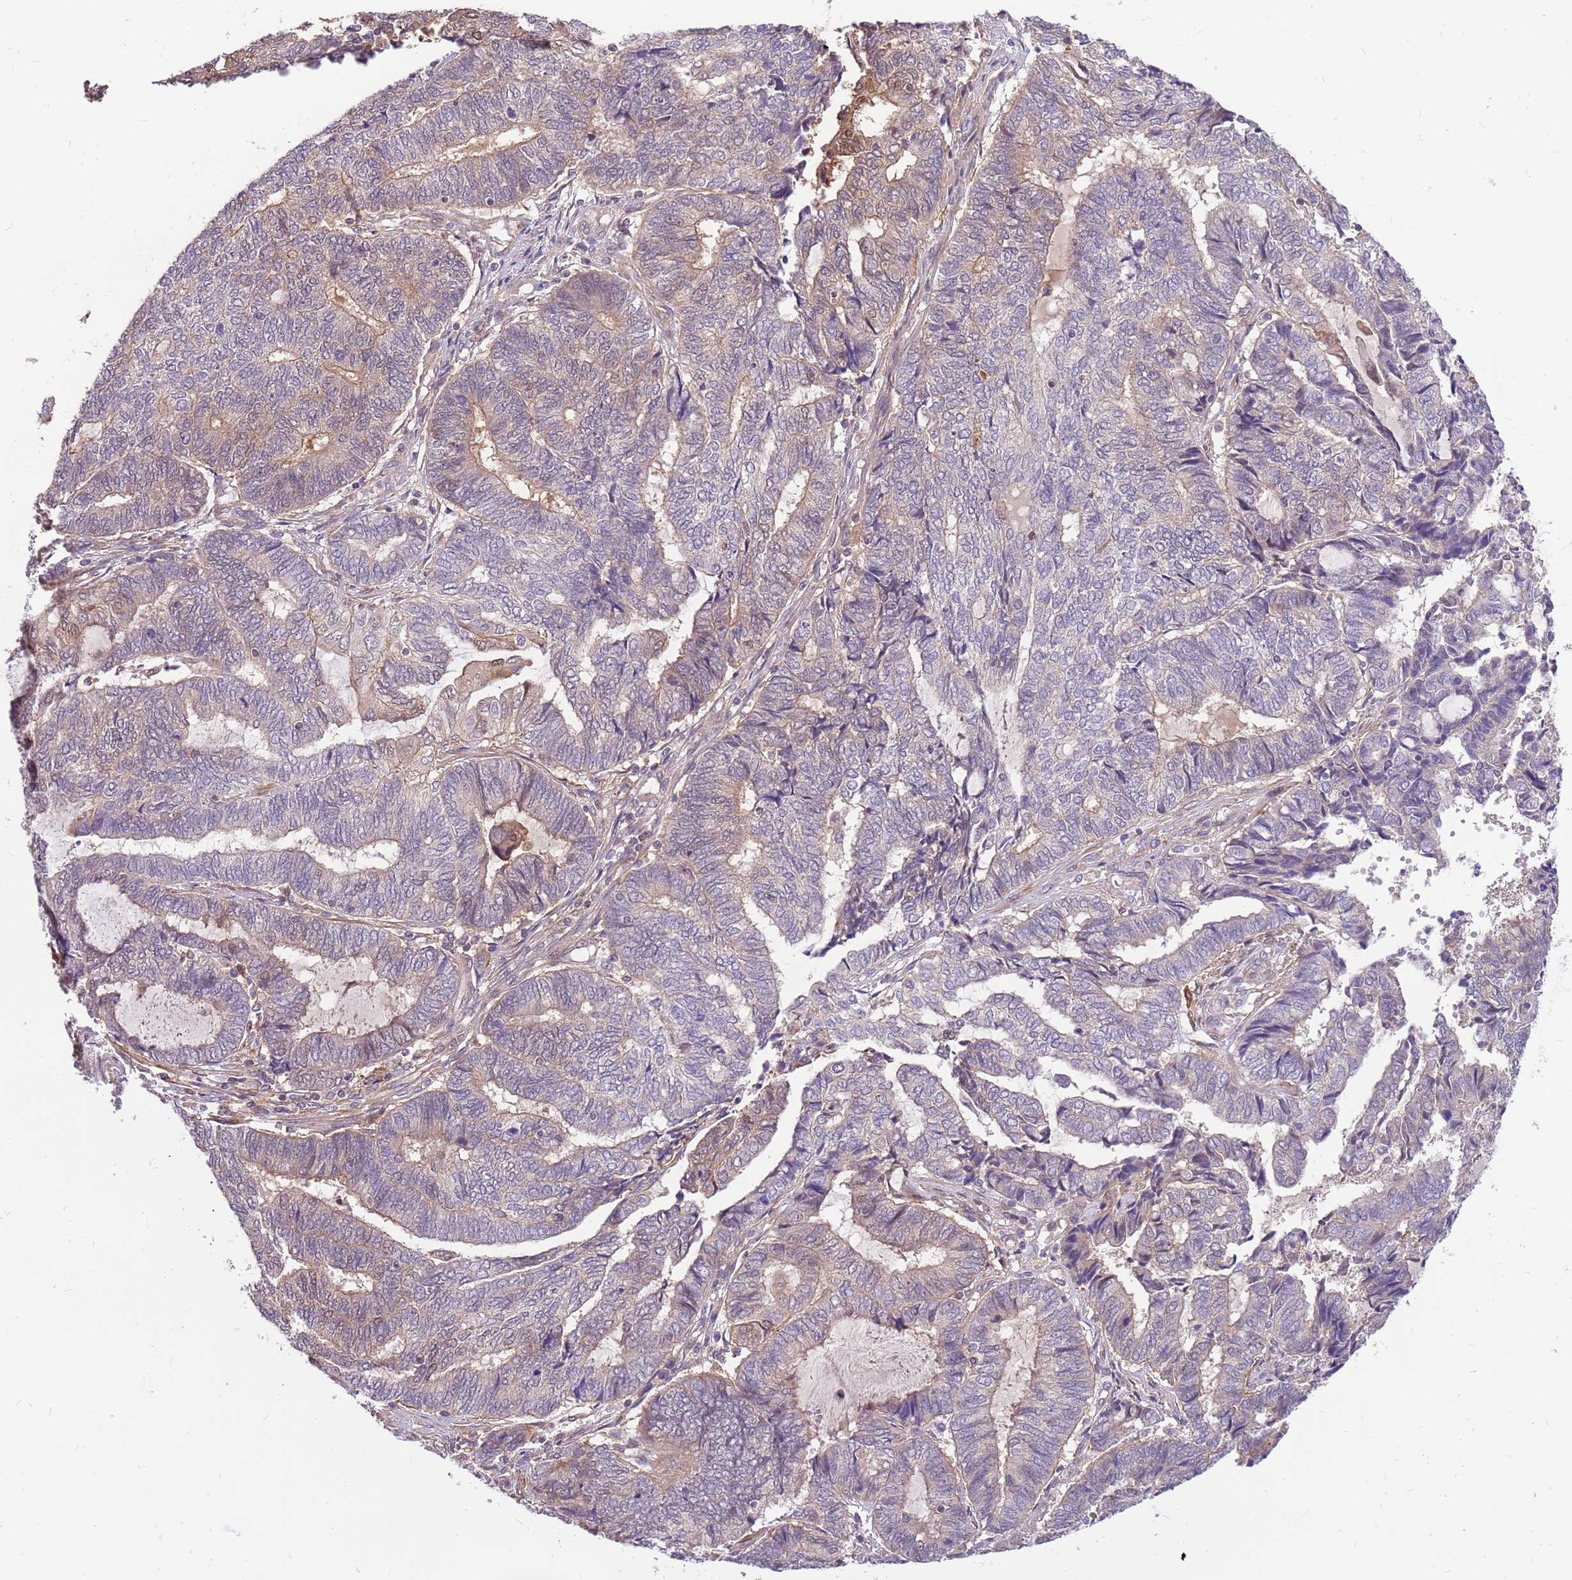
{"staining": {"intensity": "weak", "quantity": "25%-75%", "location": "cytoplasmic/membranous"}, "tissue": "endometrial cancer", "cell_type": "Tumor cells", "image_type": "cancer", "snomed": [{"axis": "morphology", "description": "Adenocarcinoma, NOS"}, {"axis": "topography", "description": "Uterus"}, {"axis": "topography", "description": "Endometrium"}], "caption": "DAB (3,3'-diaminobenzidine) immunohistochemical staining of endometrial cancer (adenocarcinoma) demonstrates weak cytoplasmic/membranous protein staining in about 25%-75% of tumor cells. (DAB IHC with brightfield microscopy, high magnification).", "gene": "MVD", "patient": {"sex": "female", "age": 70}}